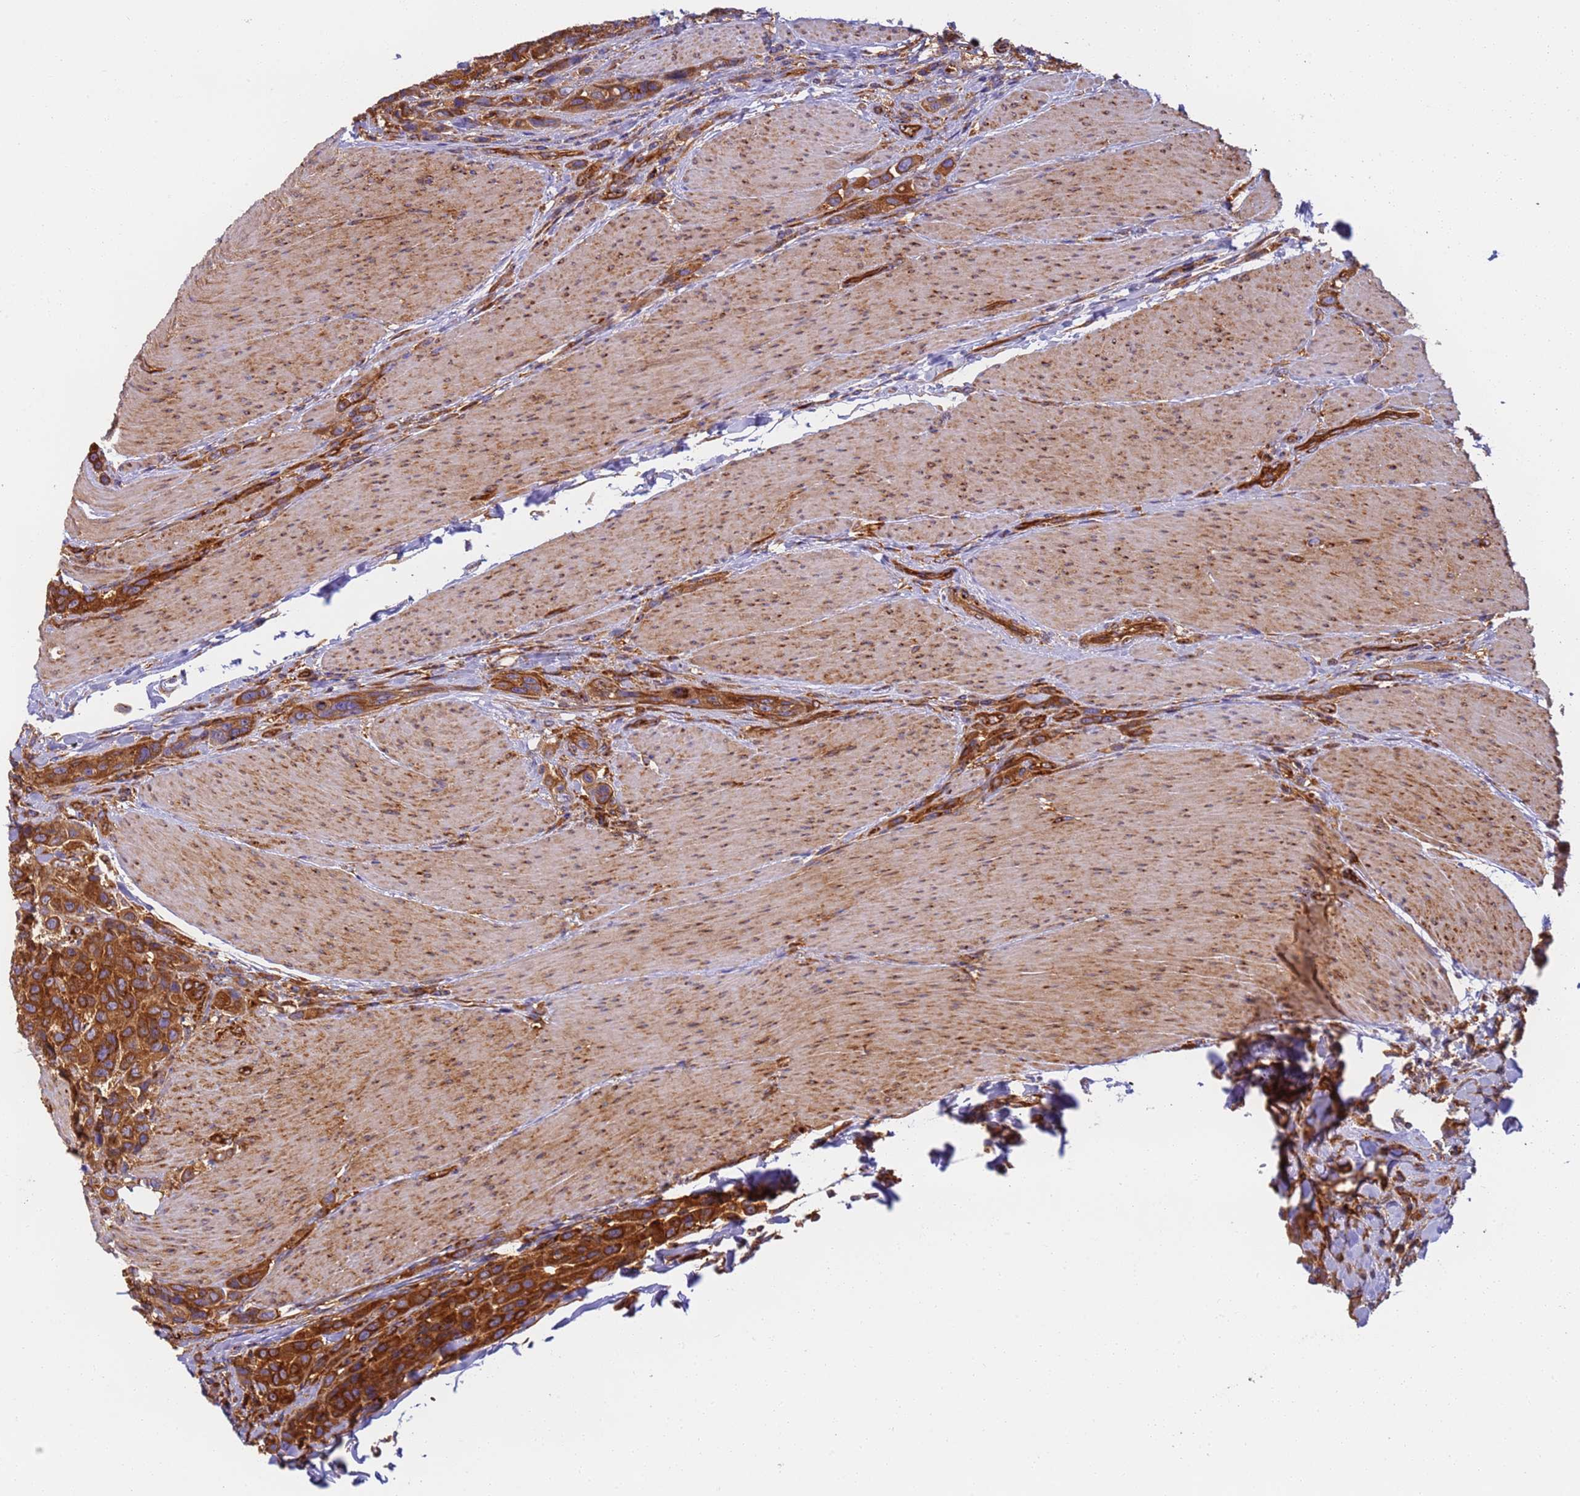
{"staining": {"intensity": "strong", "quantity": ">75%", "location": "cytoplasmic/membranous"}, "tissue": "urothelial cancer", "cell_type": "Tumor cells", "image_type": "cancer", "snomed": [{"axis": "morphology", "description": "Urothelial carcinoma, High grade"}, {"axis": "topography", "description": "Urinary bladder"}], "caption": "The immunohistochemical stain highlights strong cytoplasmic/membranous expression in tumor cells of high-grade urothelial carcinoma tissue.", "gene": "DYNC1I2", "patient": {"sex": "male", "age": 50}}